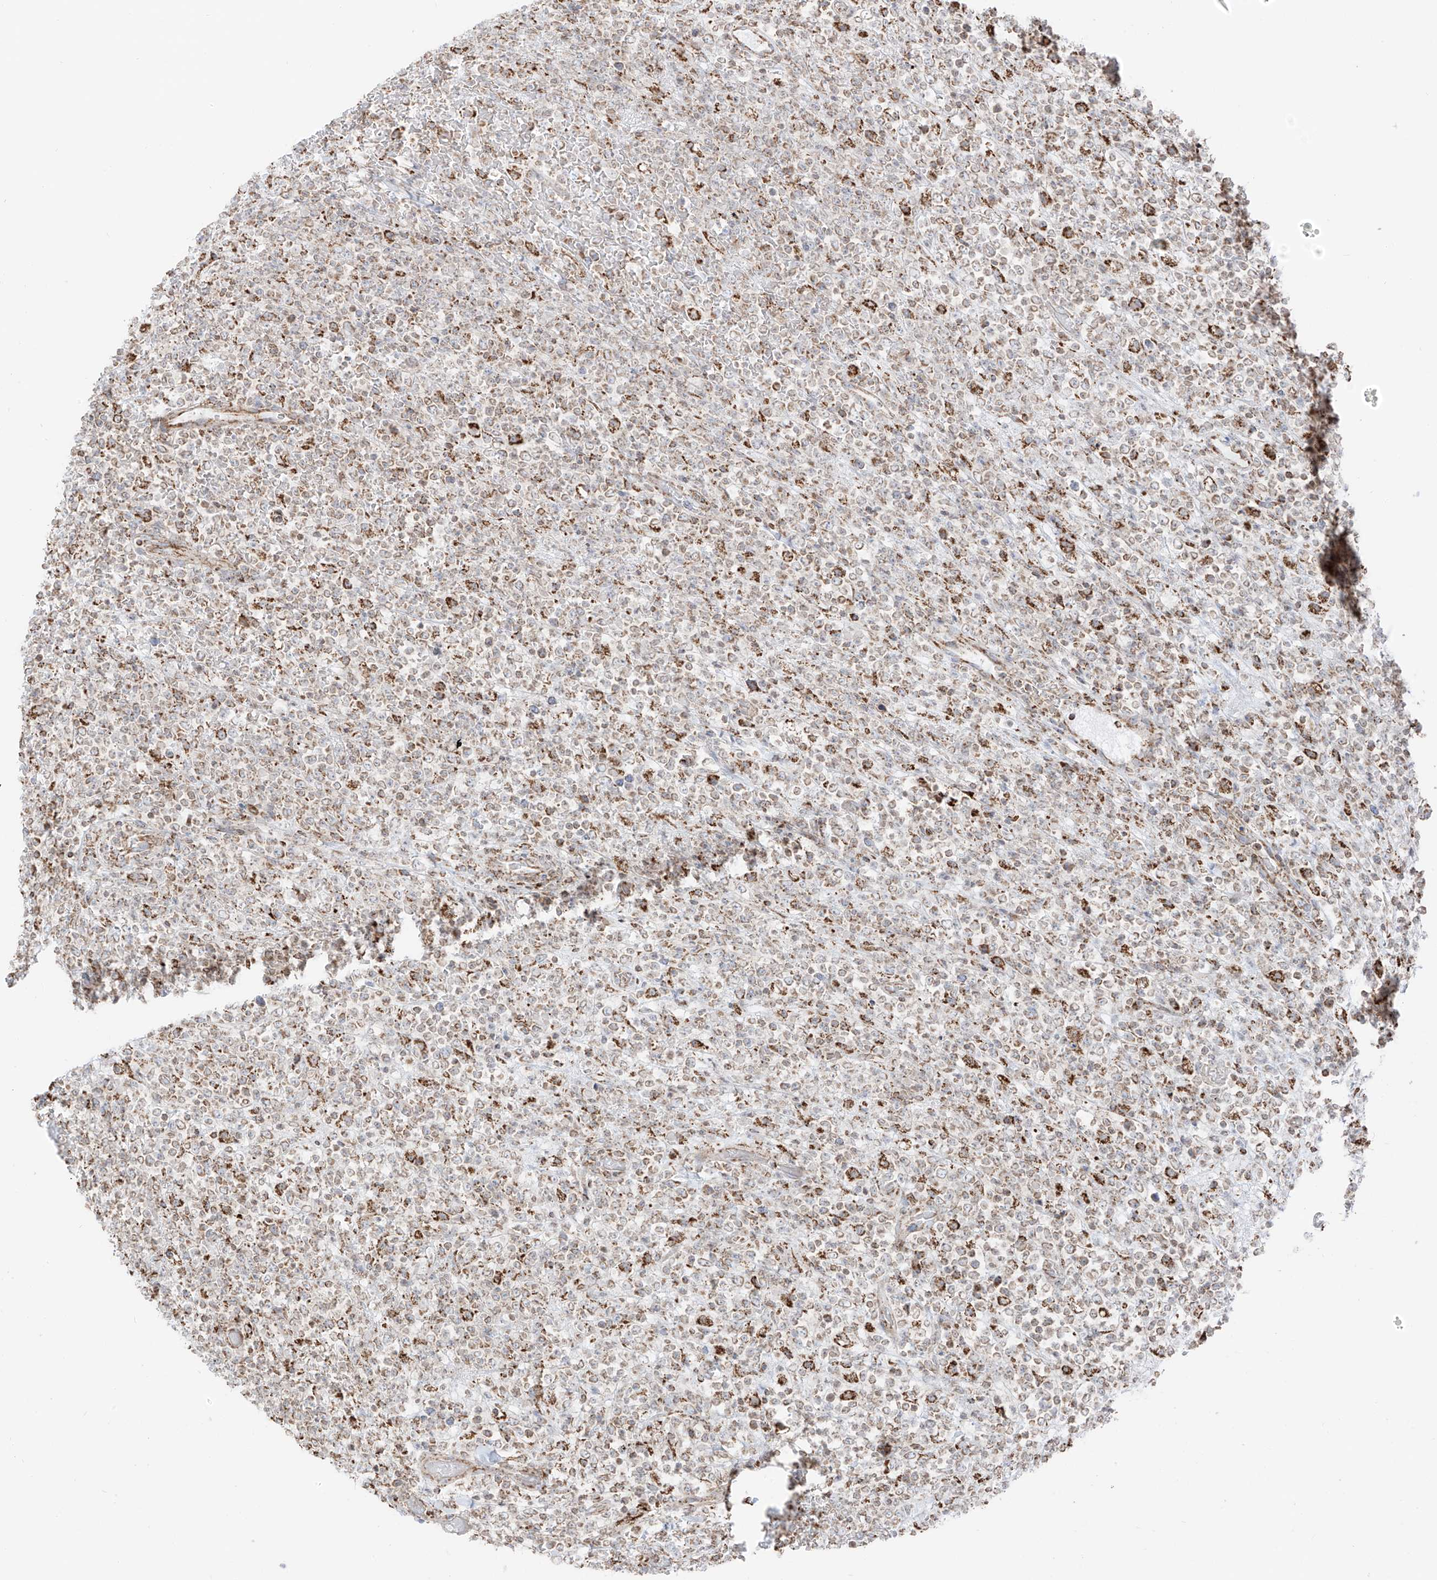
{"staining": {"intensity": "strong", "quantity": "<25%", "location": "cytoplasmic/membranous"}, "tissue": "lymphoma", "cell_type": "Tumor cells", "image_type": "cancer", "snomed": [{"axis": "morphology", "description": "Malignant lymphoma, non-Hodgkin's type, High grade"}, {"axis": "topography", "description": "Colon"}], "caption": "DAB (3,3'-diaminobenzidine) immunohistochemical staining of malignant lymphoma, non-Hodgkin's type (high-grade) displays strong cytoplasmic/membranous protein positivity in about <25% of tumor cells.", "gene": "ETHE1", "patient": {"sex": "female", "age": 53}}